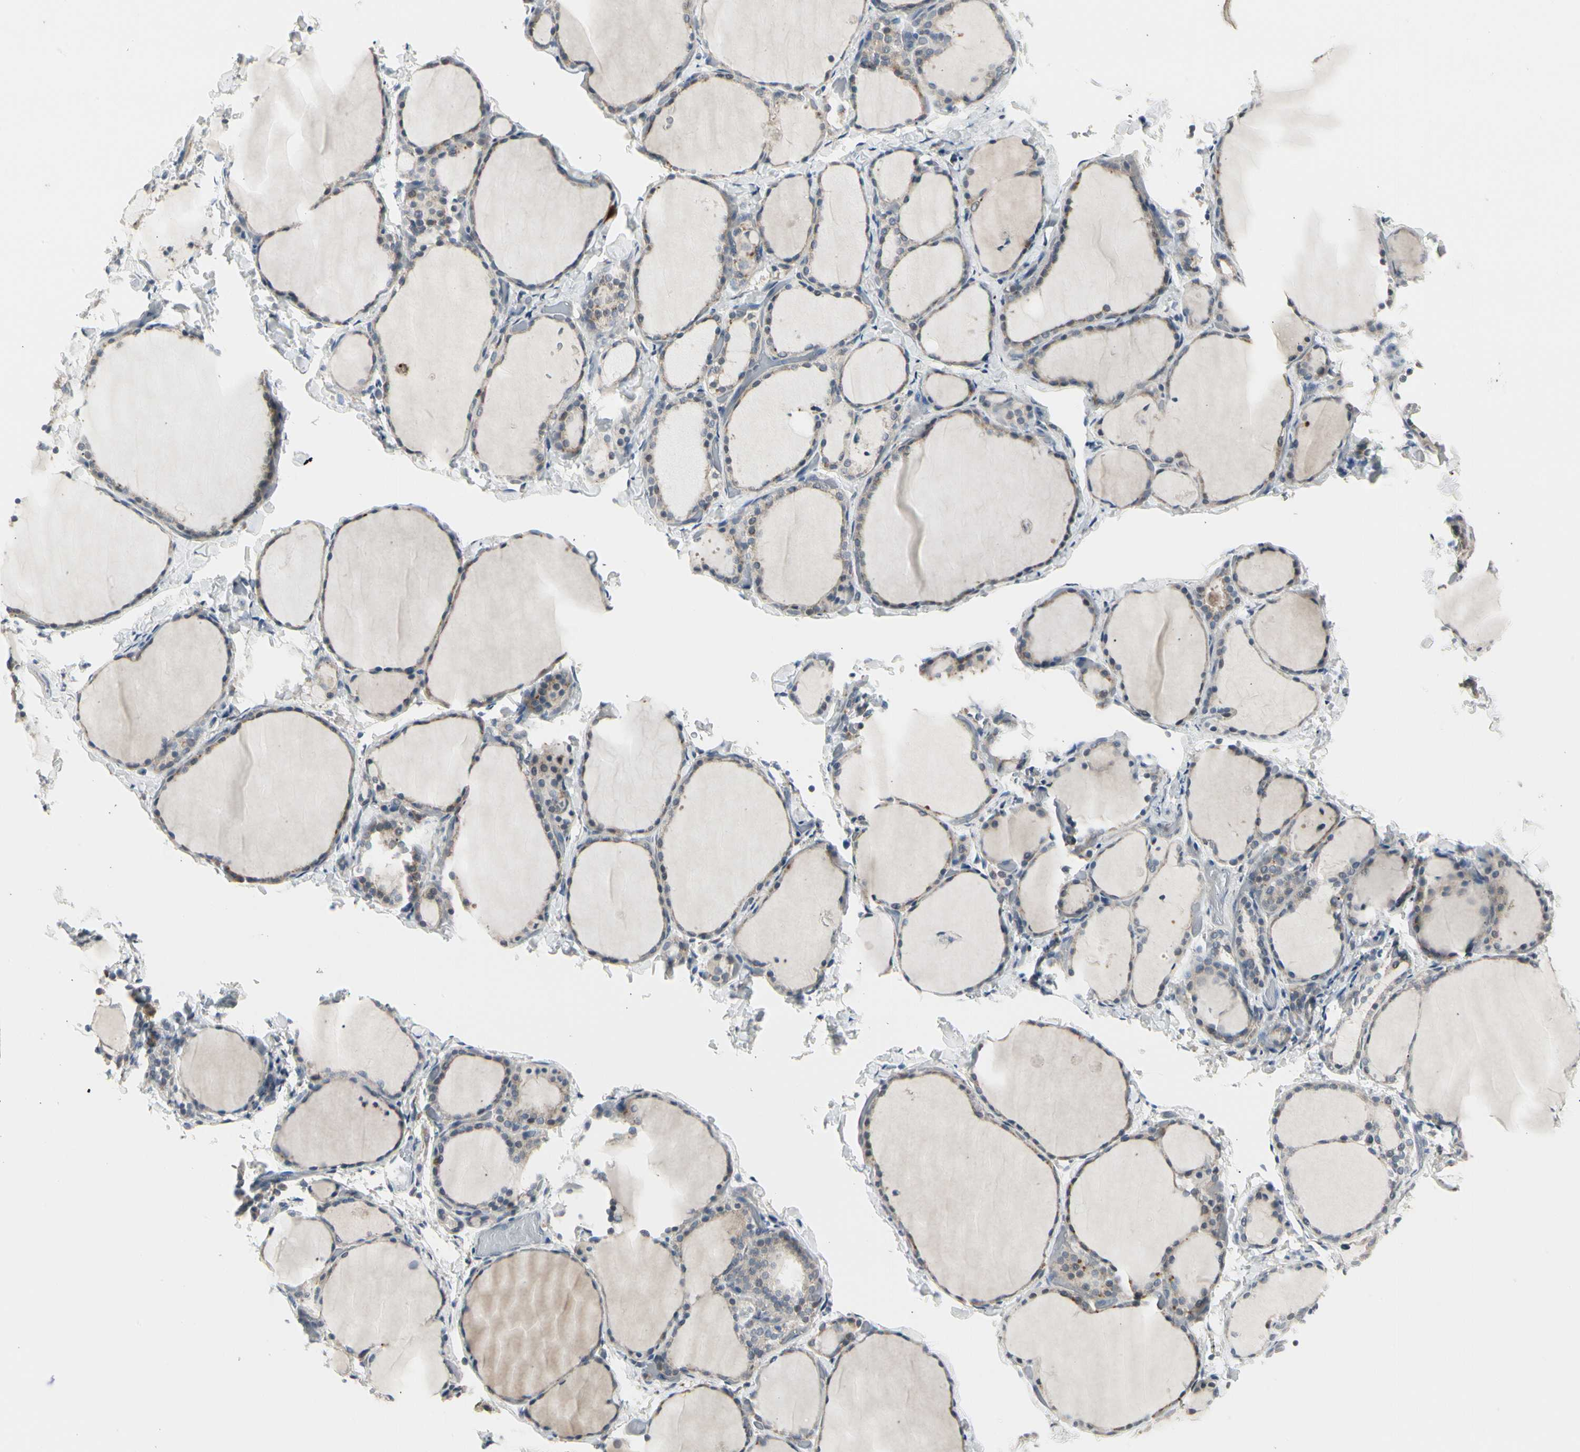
{"staining": {"intensity": "moderate", "quantity": "25%-75%", "location": "cytoplasmic/membranous"}, "tissue": "thyroid gland", "cell_type": "Glandular cells", "image_type": "normal", "snomed": [{"axis": "morphology", "description": "Normal tissue, NOS"}, {"axis": "morphology", "description": "Papillary adenocarcinoma, NOS"}, {"axis": "topography", "description": "Thyroid gland"}], "caption": "Immunohistochemistry (IHC) micrograph of benign thyroid gland stained for a protein (brown), which exhibits medium levels of moderate cytoplasmic/membranous expression in about 25%-75% of glandular cells.", "gene": "GRN", "patient": {"sex": "female", "age": 30}}